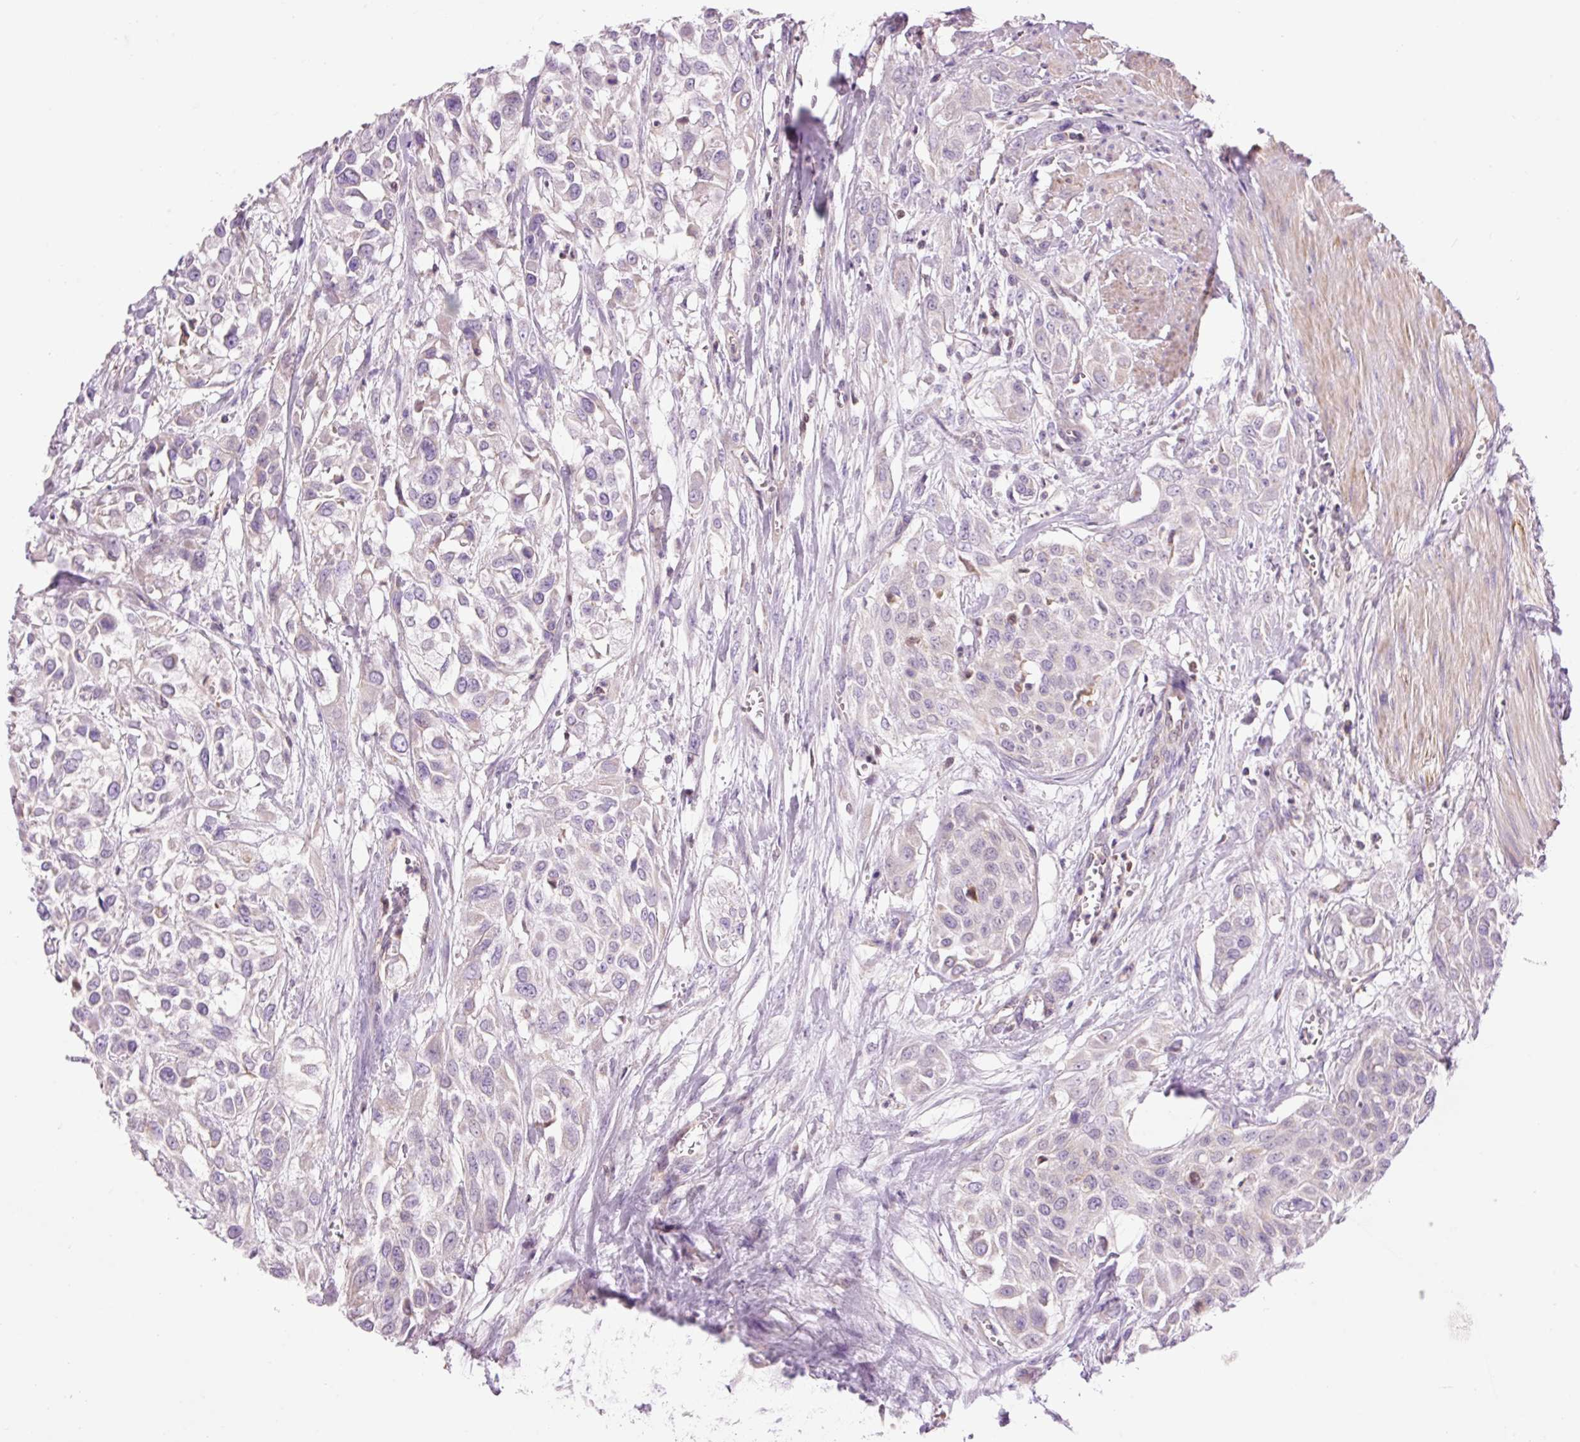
{"staining": {"intensity": "negative", "quantity": "none", "location": "none"}, "tissue": "urothelial cancer", "cell_type": "Tumor cells", "image_type": "cancer", "snomed": [{"axis": "morphology", "description": "Urothelial carcinoma, High grade"}, {"axis": "topography", "description": "Urinary bladder"}], "caption": "Urothelial cancer was stained to show a protein in brown. There is no significant expression in tumor cells.", "gene": "IMMT", "patient": {"sex": "male", "age": 57}}